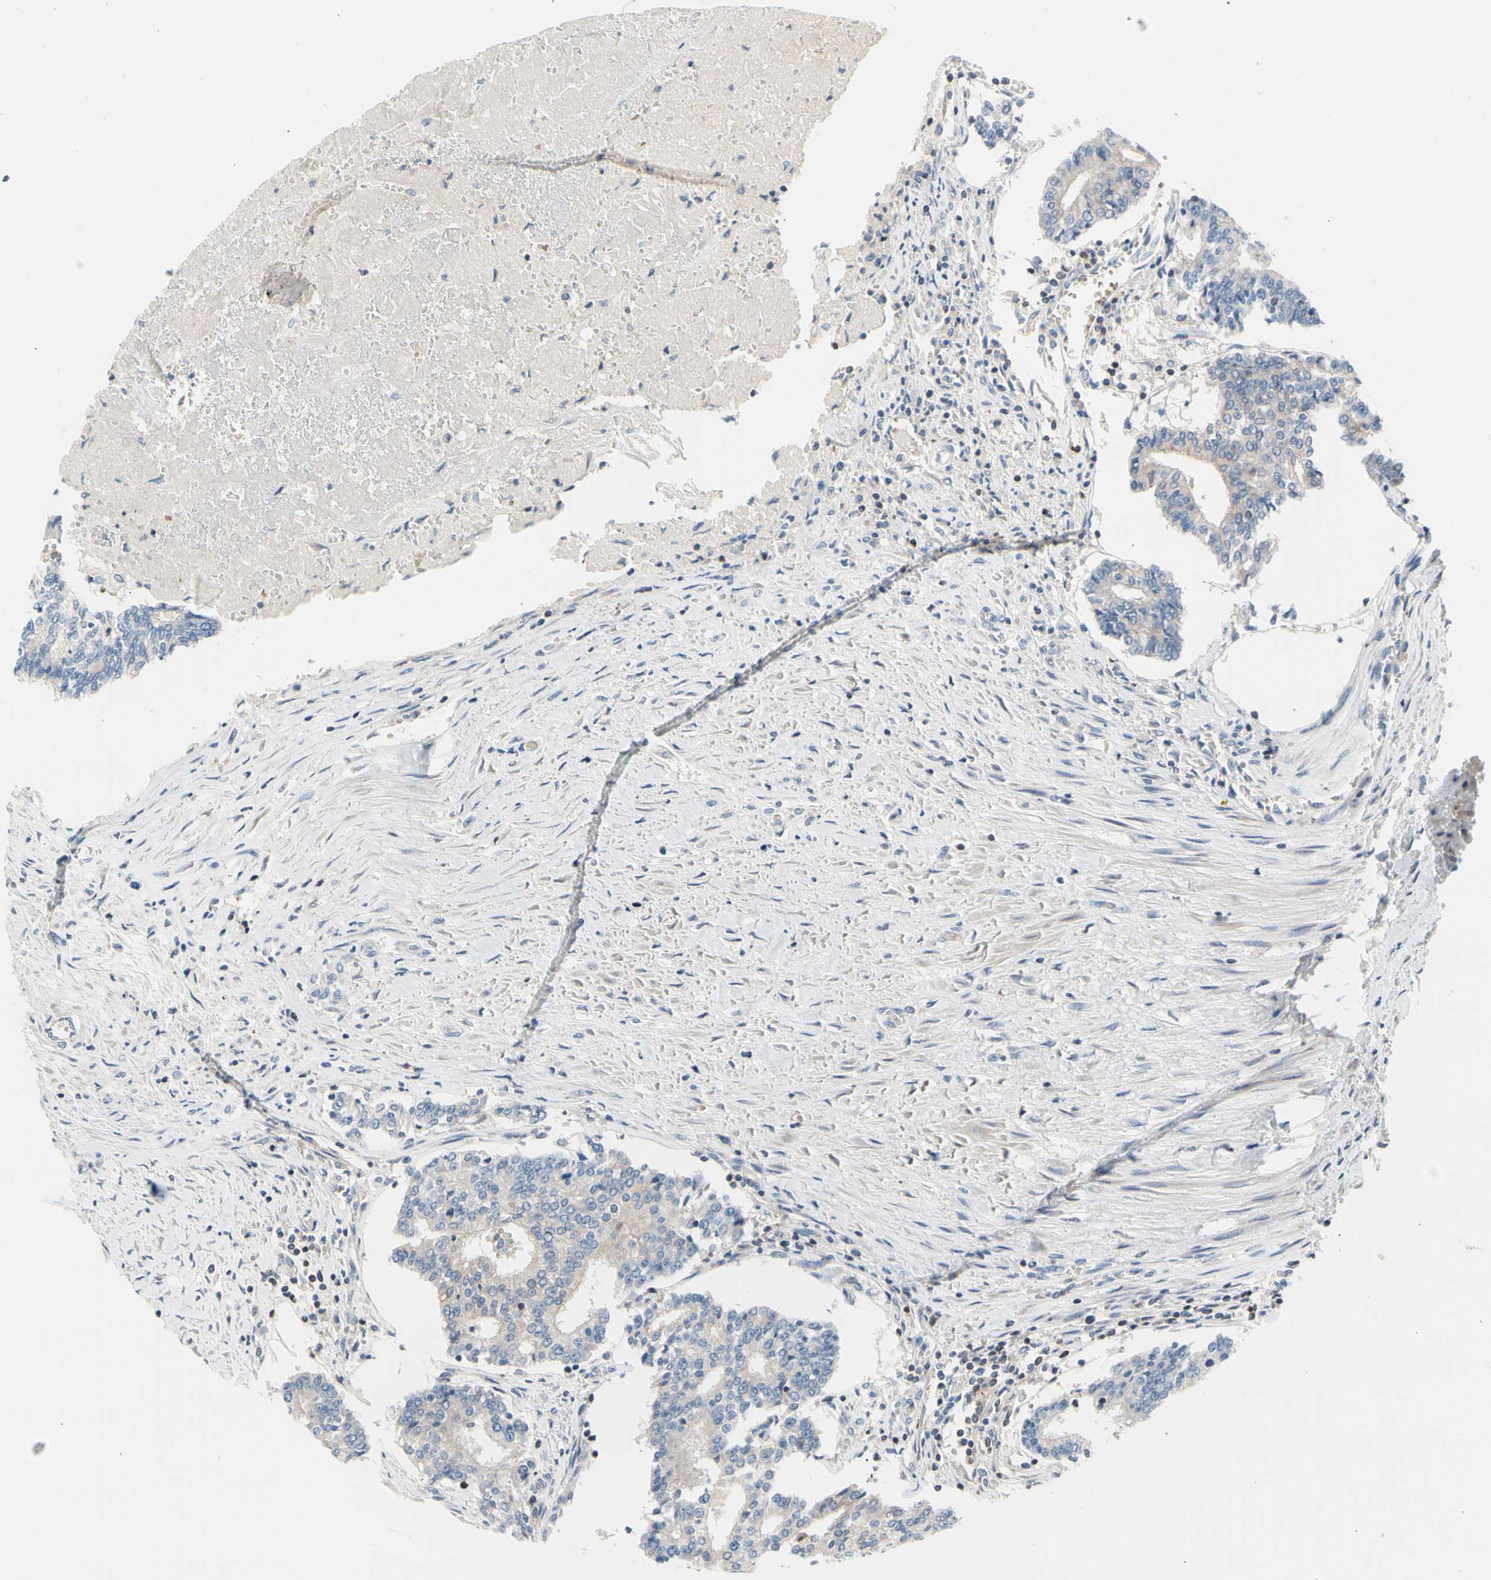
{"staining": {"intensity": "negative", "quantity": "none", "location": "none"}, "tissue": "prostate cancer", "cell_type": "Tumor cells", "image_type": "cancer", "snomed": [{"axis": "morphology", "description": "Adenocarcinoma, High grade"}, {"axis": "topography", "description": "Prostate"}], "caption": "This is an immunohistochemistry micrograph of human adenocarcinoma (high-grade) (prostate). There is no positivity in tumor cells.", "gene": "MAP3K3", "patient": {"sex": "male", "age": 55}}